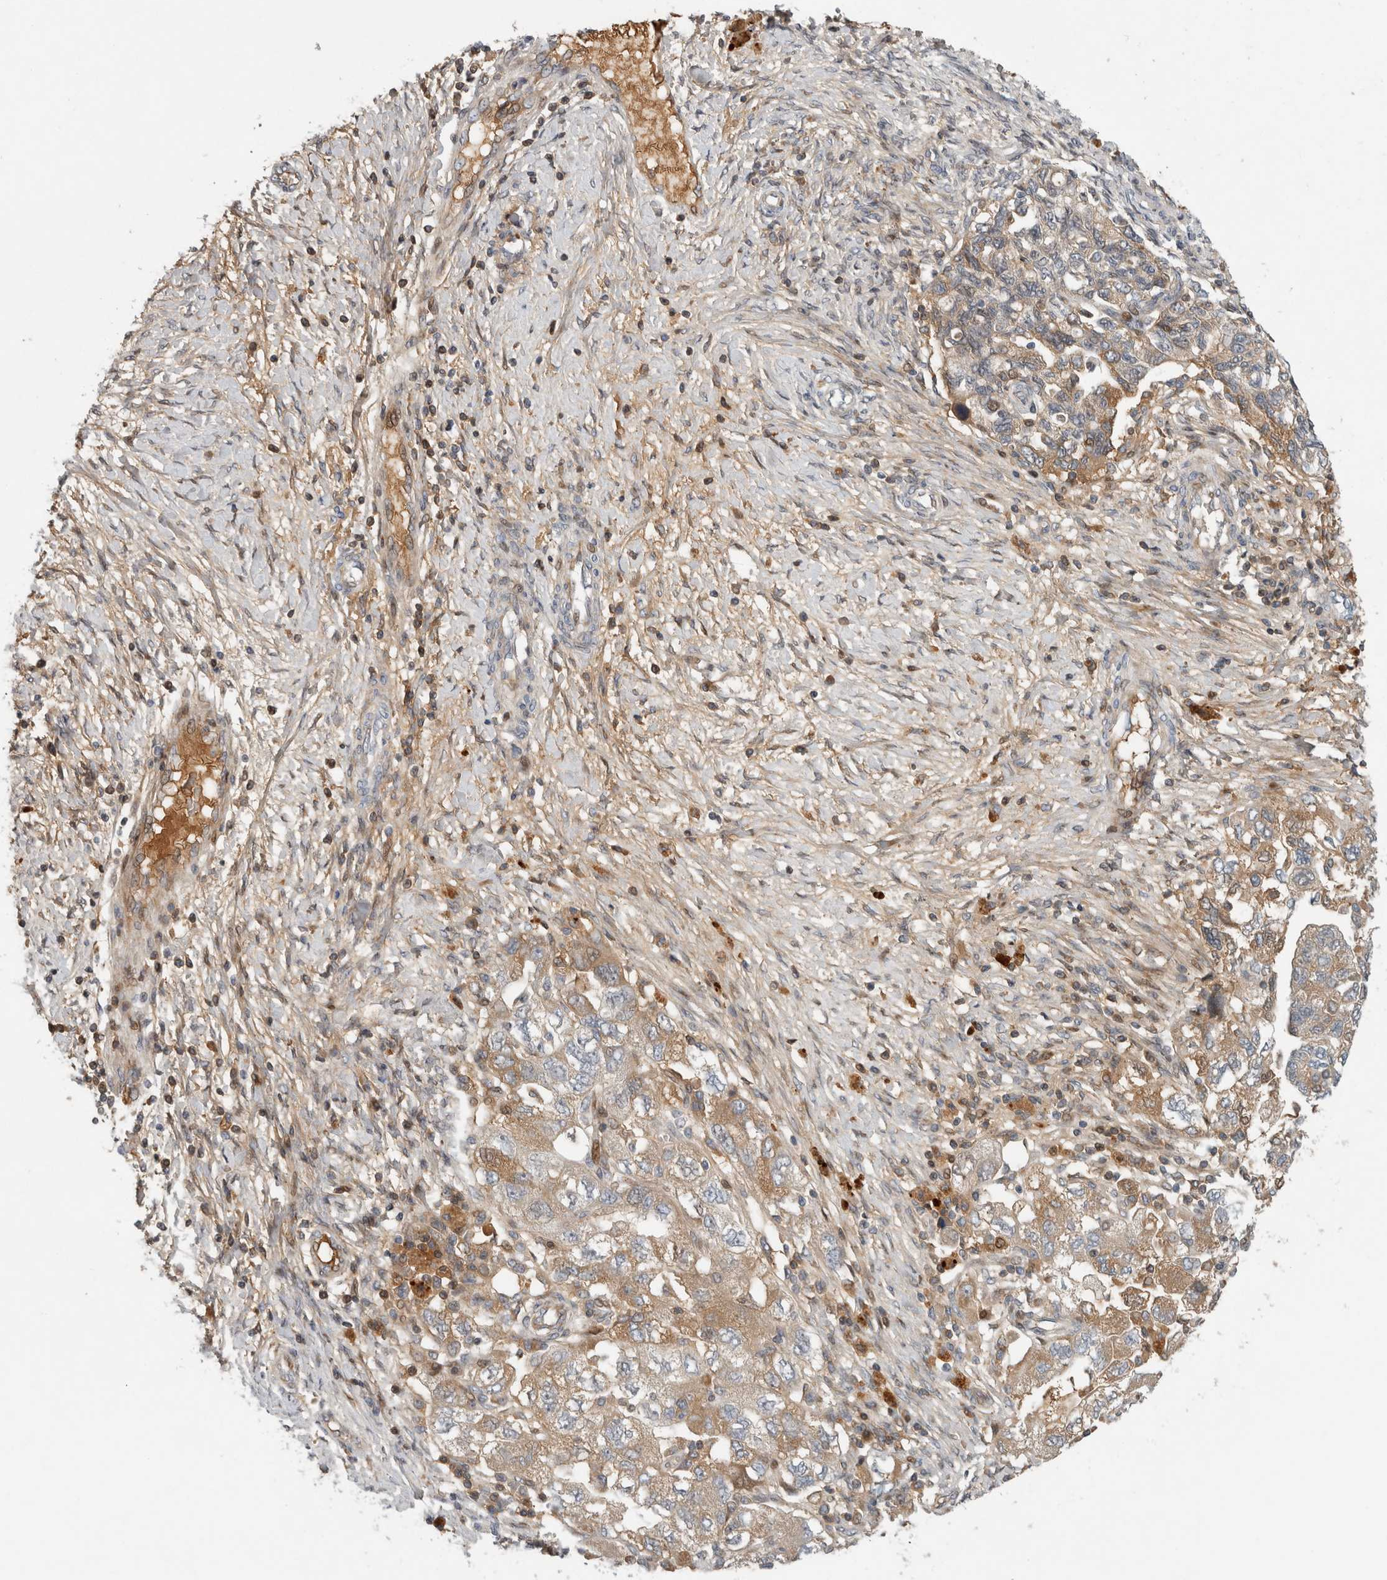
{"staining": {"intensity": "weak", "quantity": "25%-75%", "location": "cytoplasmic/membranous"}, "tissue": "ovarian cancer", "cell_type": "Tumor cells", "image_type": "cancer", "snomed": [{"axis": "morphology", "description": "Carcinoma, NOS"}, {"axis": "morphology", "description": "Cystadenocarcinoma, serous, NOS"}, {"axis": "topography", "description": "Ovary"}], "caption": "An image of human ovarian serous cystadenocarcinoma stained for a protein reveals weak cytoplasmic/membranous brown staining in tumor cells.", "gene": "RBM48", "patient": {"sex": "female", "age": 69}}